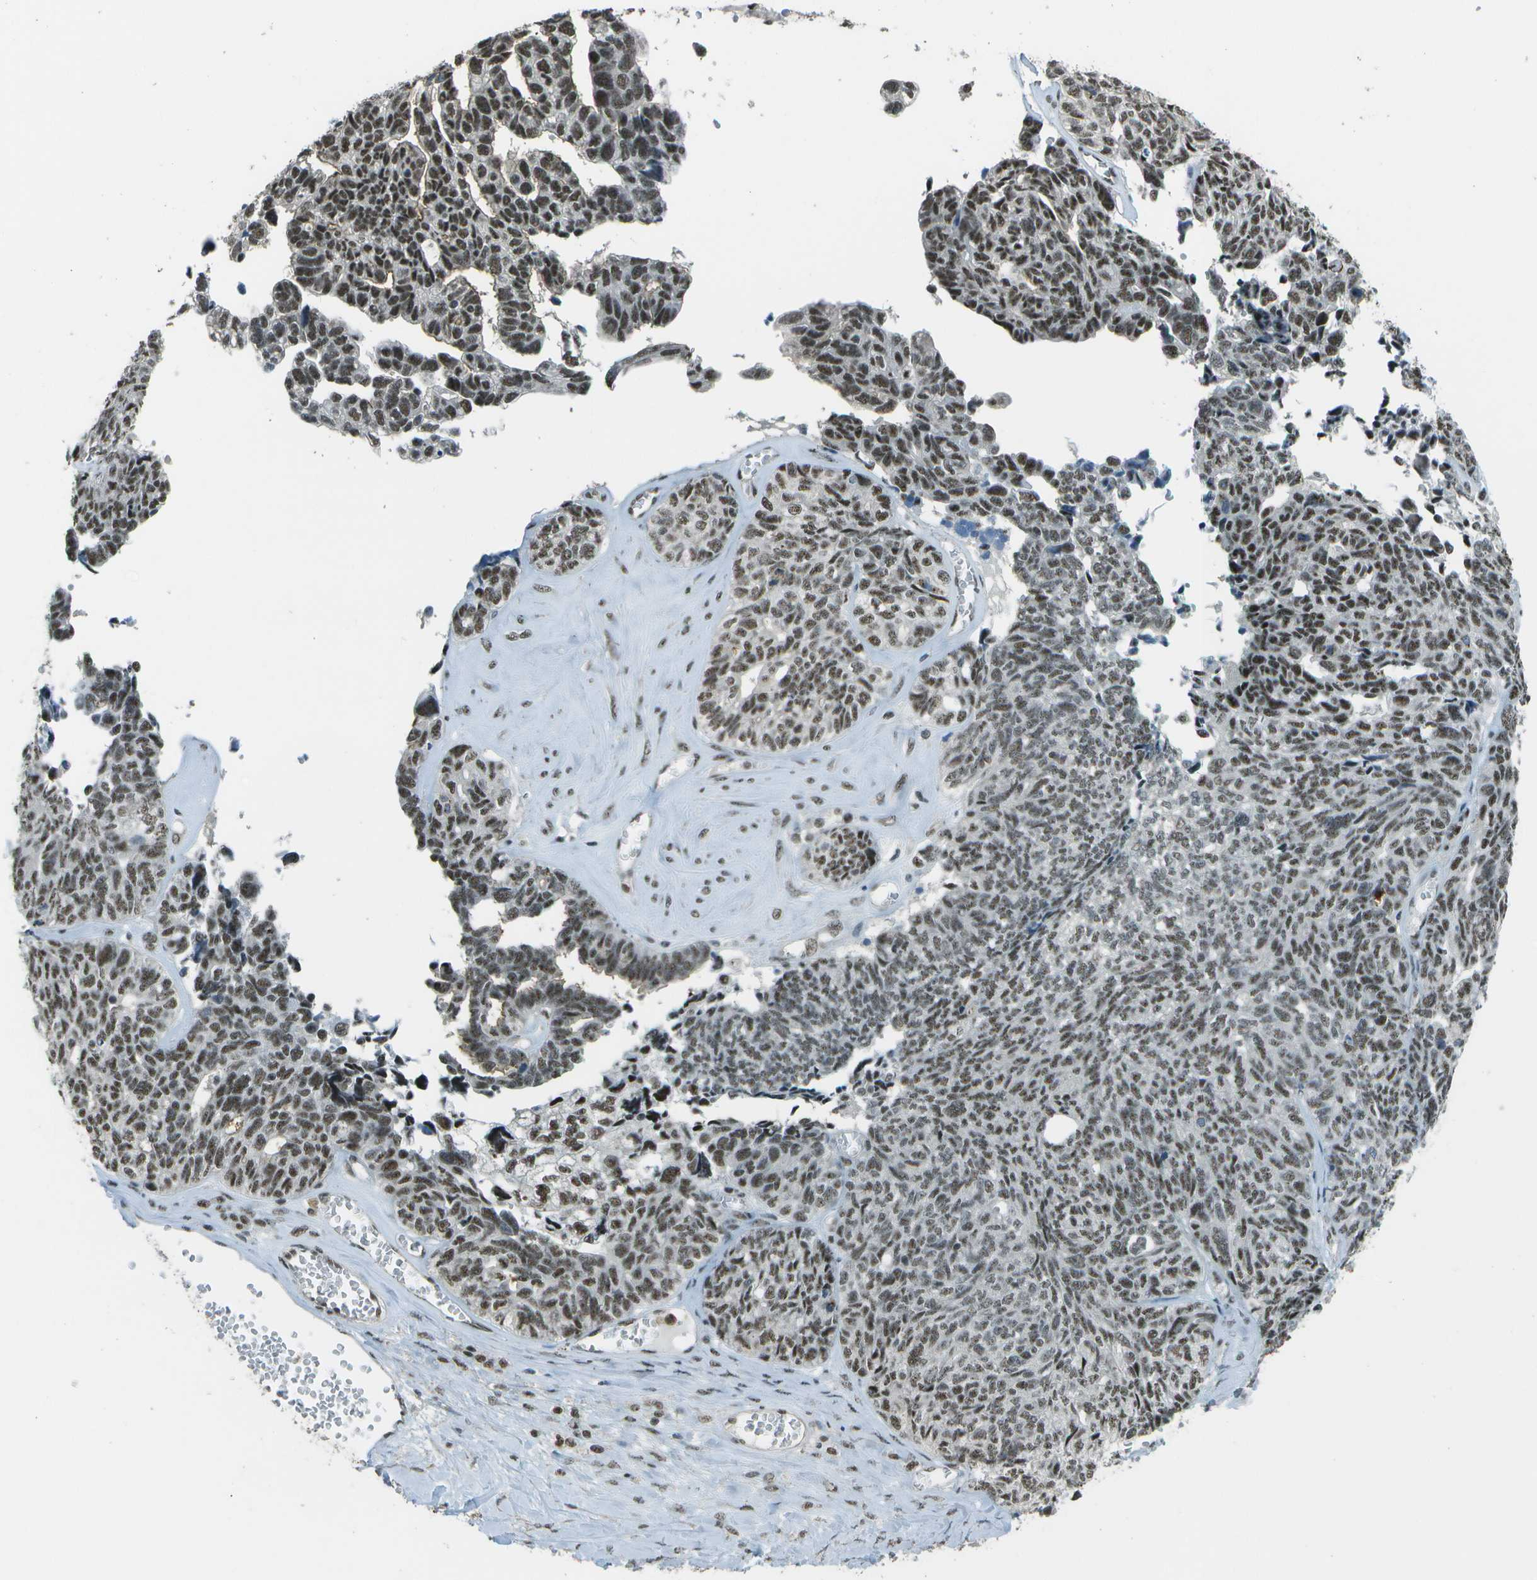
{"staining": {"intensity": "moderate", "quantity": ">75%", "location": "nuclear"}, "tissue": "ovarian cancer", "cell_type": "Tumor cells", "image_type": "cancer", "snomed": [{"axis": "morphology", "description": "Cystadenocarcinoma, serous, NOS"}, {"axis": "topography", "description": "Ovary"}], "caption": "A photomicrograph showing moderate nuclear staining in approximately >75% of tumor cells in ovarian cancer, as visualized by brown immunohistochemical staining.", "gene": "DEPDC1", "patient": {"sex": "female", "age": 79}}